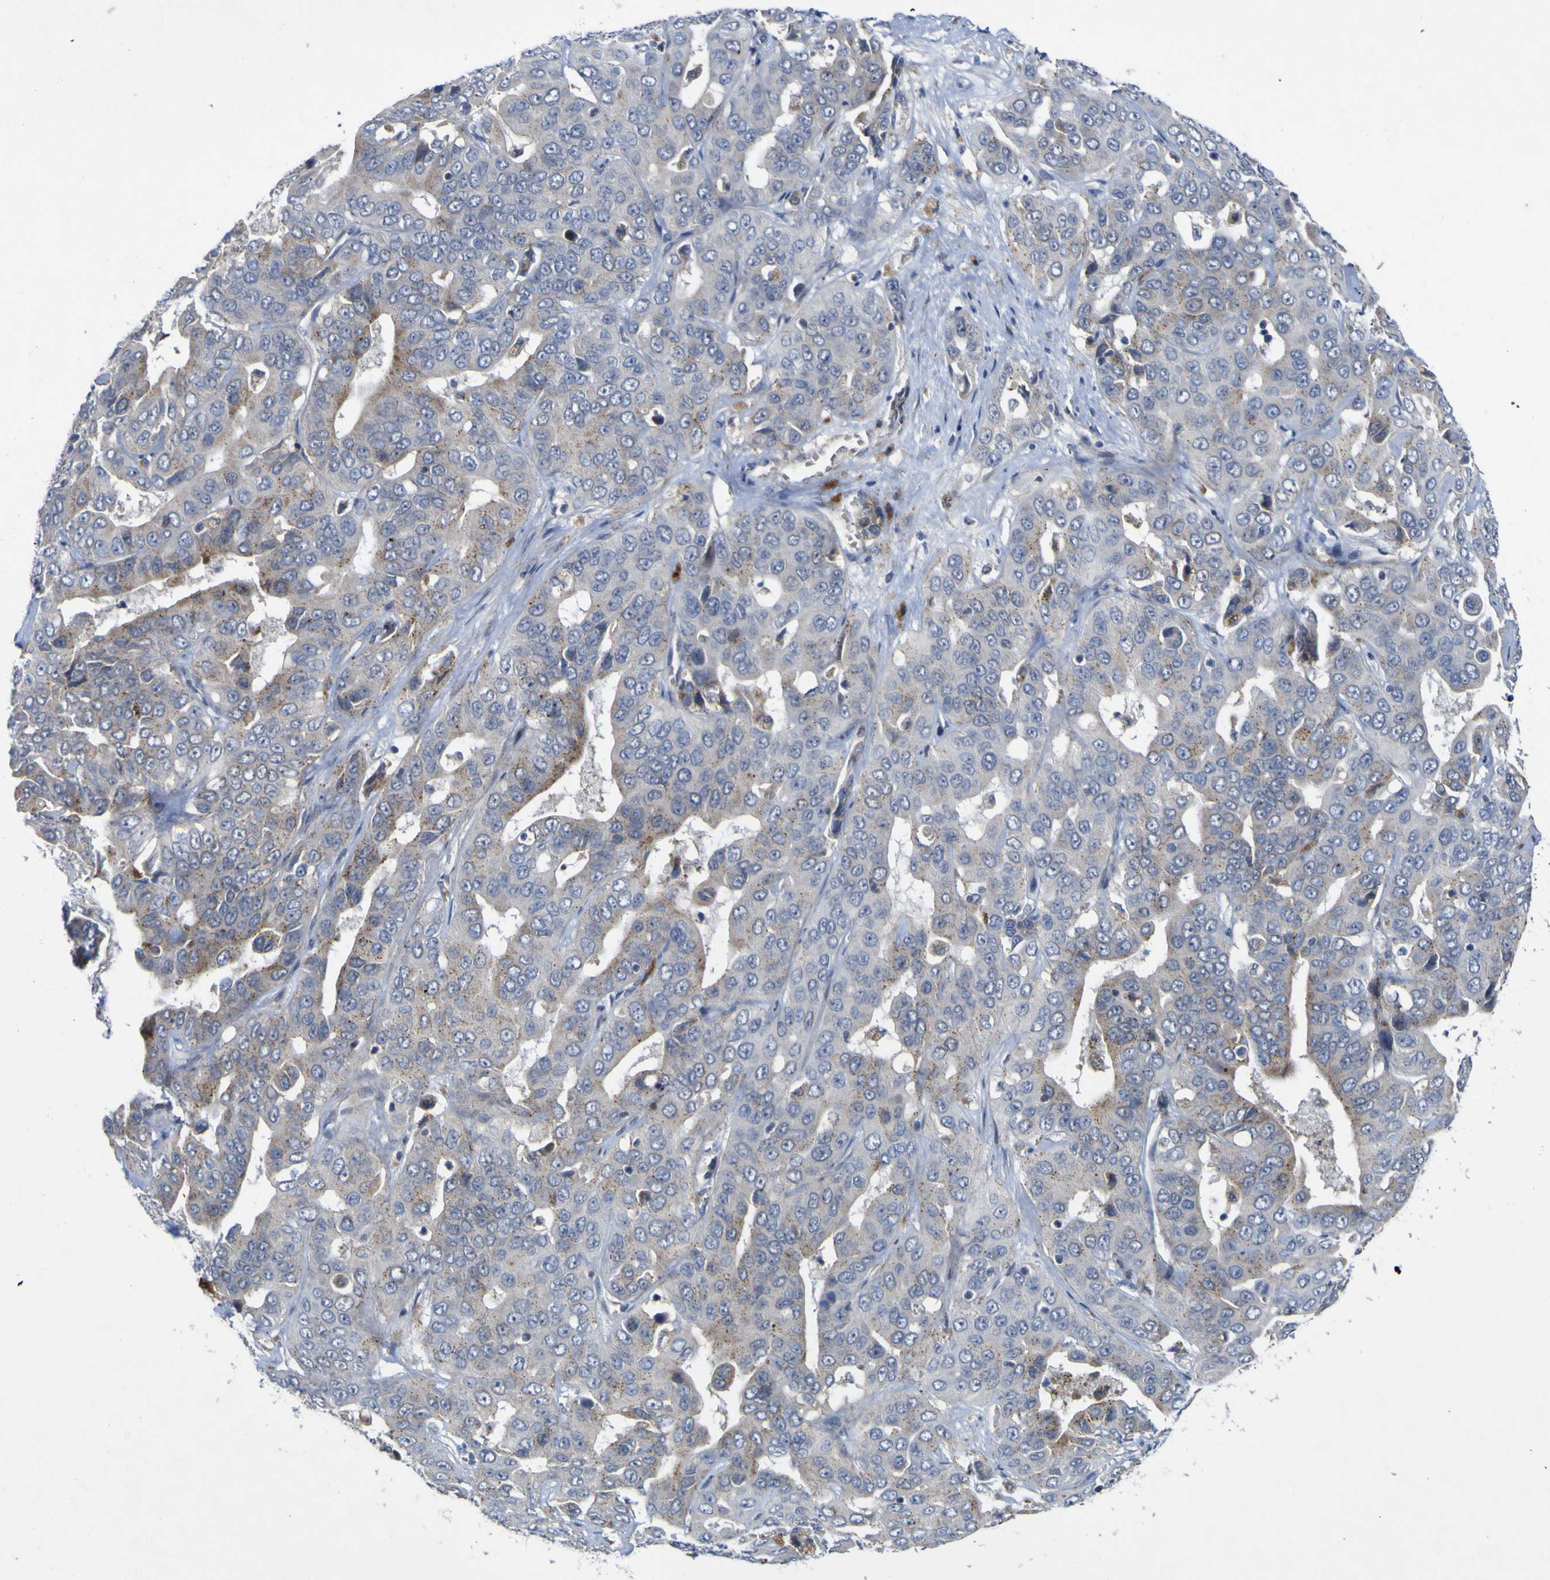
{"staining": {"intensity": "negative", "quantity": "none", "location": "none"}, "tissue": "liver cancer", "cell_type": "Tumor cells", "image_type": "cancer", "snomed": [{"axis": "morphology", "description": "Cholangiocarcinoma"}, {"axis": "topography", "description": "Liver"}], "caption": "Tumor cells show no significant protein expression in liver cholangiocarcinoma.", "gene": "NAV1", "patient": {"sex": "female", "age": 52}}